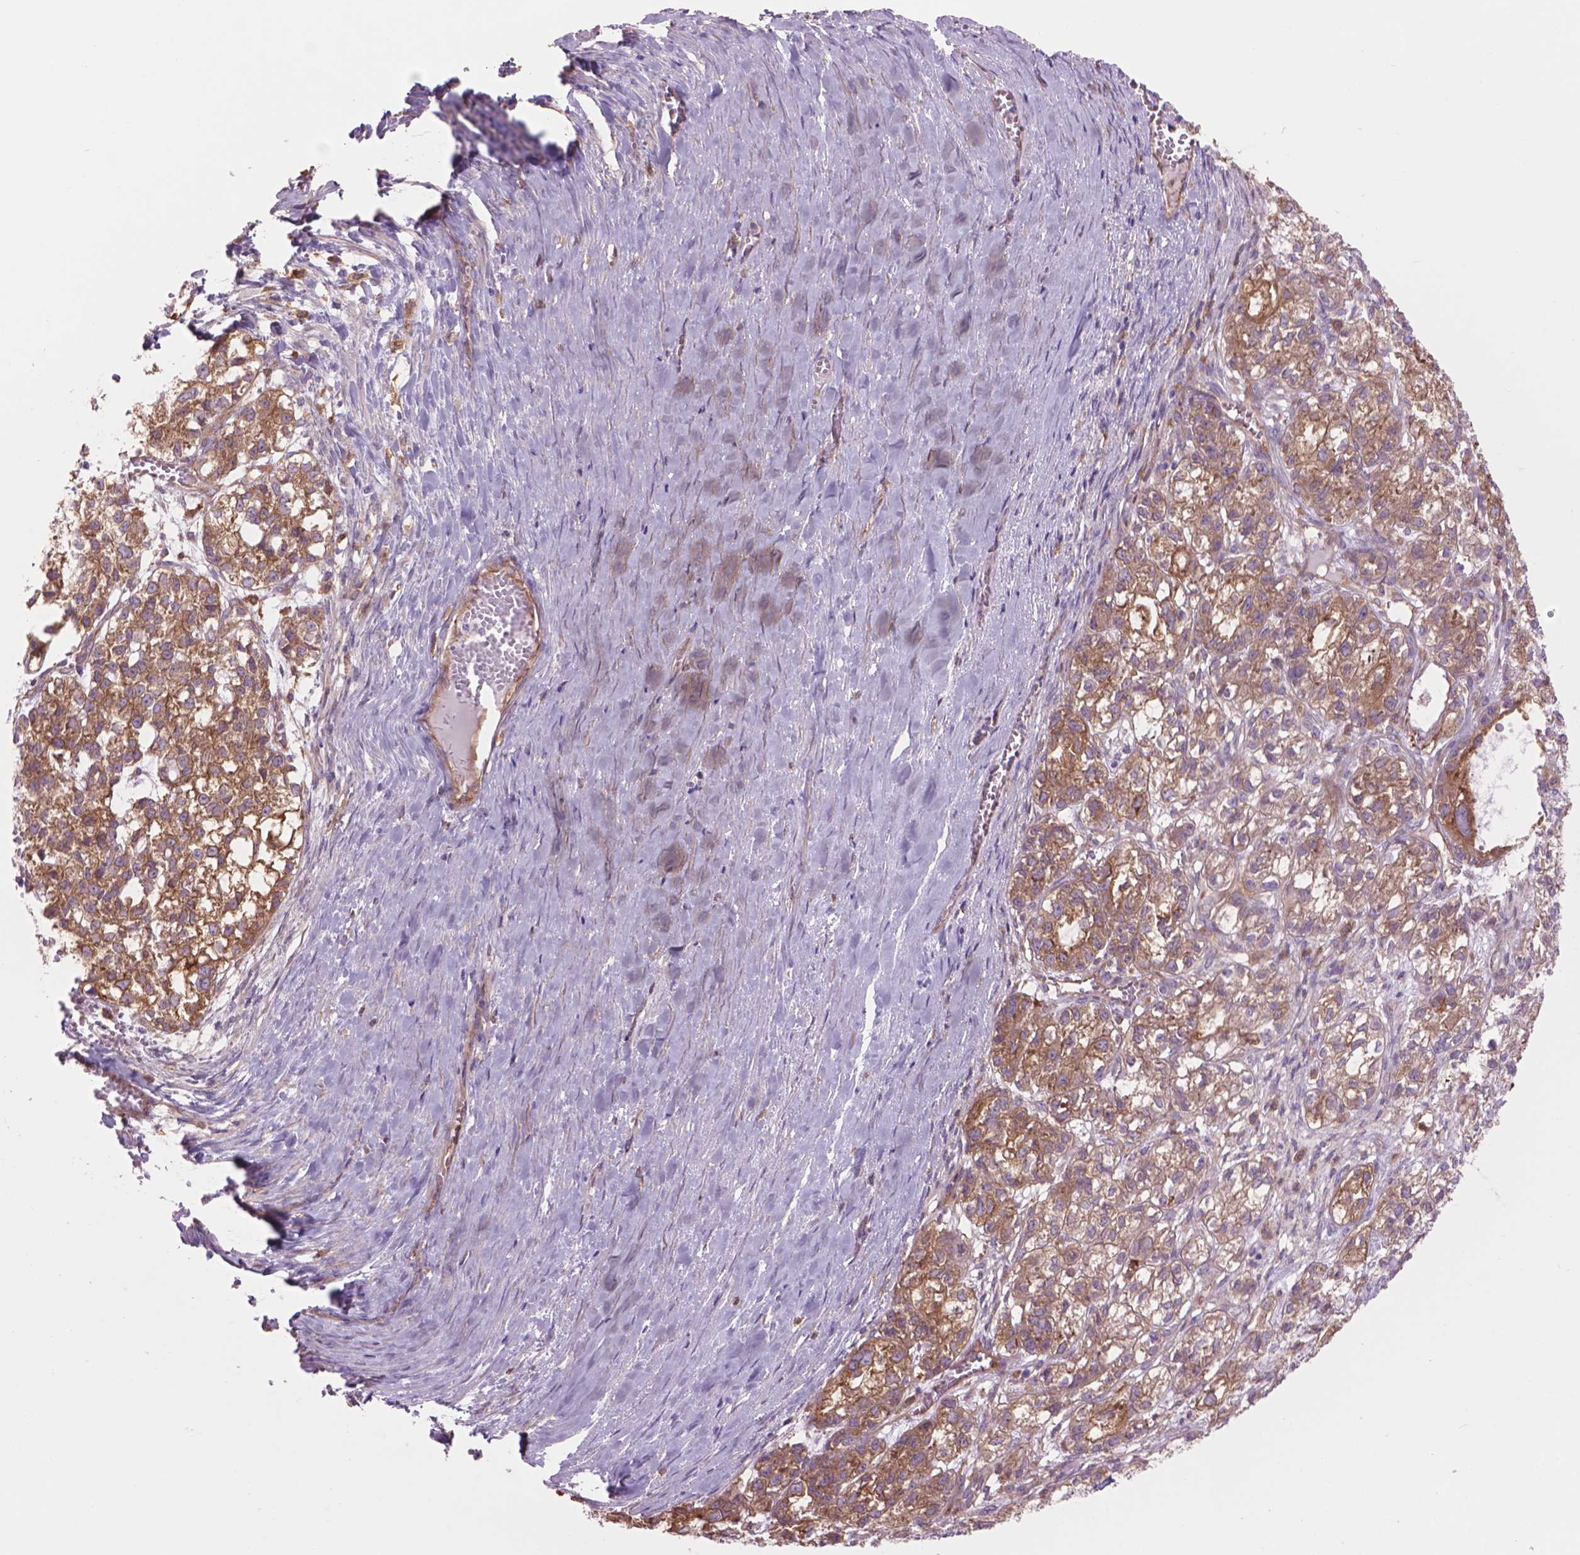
{"staining": {"intensity": "moderate", "quantity": "25%-75%", "location": "cytoplasmic/membranous"}, "tissue": "ovarian cancer", "cell_type": "Tumor cells", "image_type": "cancer", "snomed": [{"axis": "morphology", "description": "Carcinoma, endometroid"}, {"axis": "topography", "description": "Ovary"}], "caption": "Protein expression analysis of ovarian cancer displays moderate cytoplasmic/membranous positivity in approximately 25%-75% of tumor cells.", "gene": "CORO1B", "patient": {"sex": "female", "age": 64}}